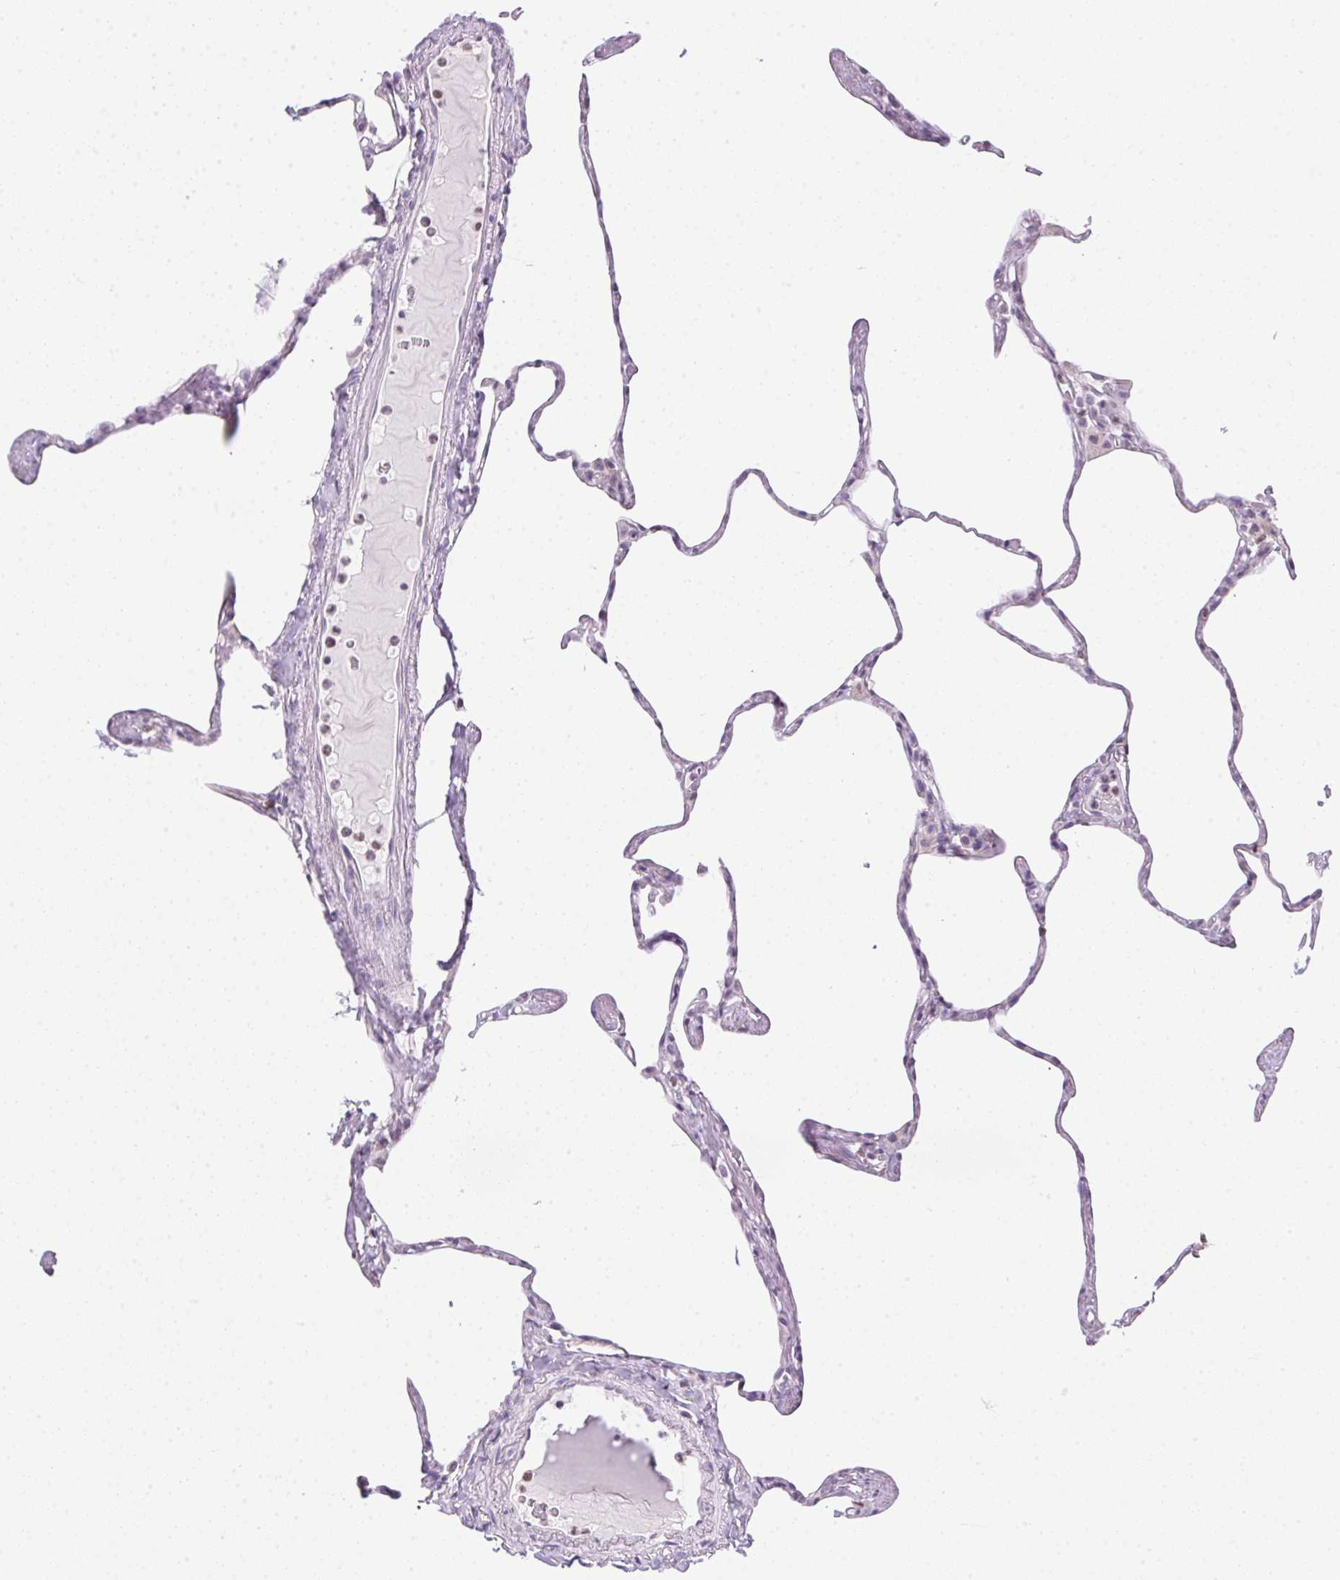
{"staining": {"intensity": "negative", "quantity": "none", "location": "none"}, "tissue": "lung", "cell_type": "Alveolar cells", "image_type": "normal", "snomed": [{"axis": "morphology", "description": "Normal tissue, NOS"}, {"axis": "topography", "description": "Lung"}], "caption": "Human lung stained for a protein using immunohistochemistry (IHC) displays no staining in alveolar cells.", "gene": "PRL", "patient": {"sex": "male", "age": 65}}